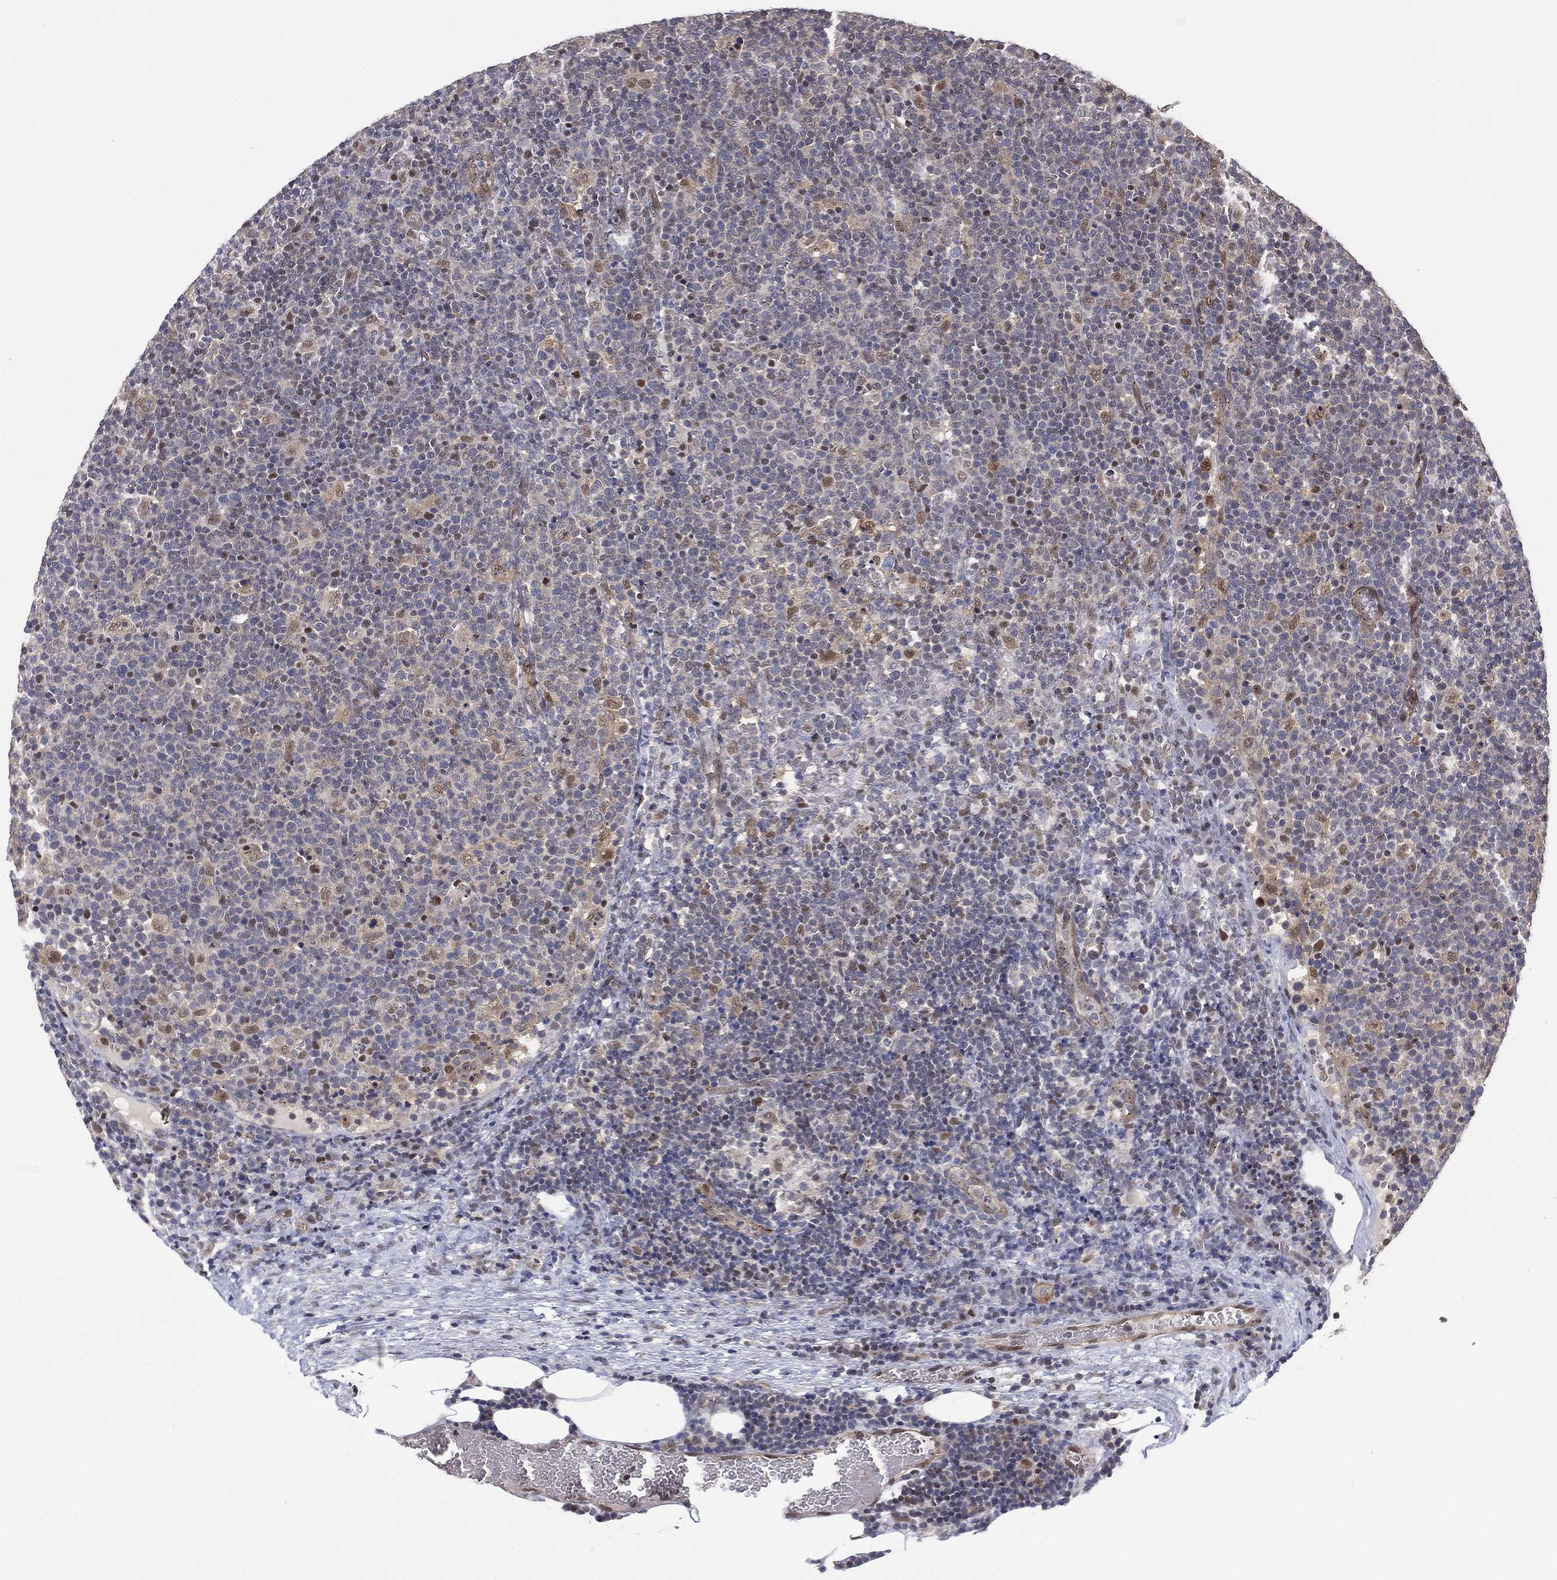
{"staining": {"intensity": "moderate", "quantity": "<25%", "location": "nuclear"}, "tissue": "lymphoma", "cell_type": "Tumor cells", "image_type": "cancer", "snomed": [{"axis": "morphology", "description": "Malignant lymphoma, non-Hodgkin's type, High grade"}, {"axis": "topography", "description": "Lymph node"}], "caption": "The image exhibits staining of lymphoma, revealing moderate nuclear protein expression (brown color) within tumor cells.", "gene": "GSE1", "patient": {"sex": "male", "age": 61}}